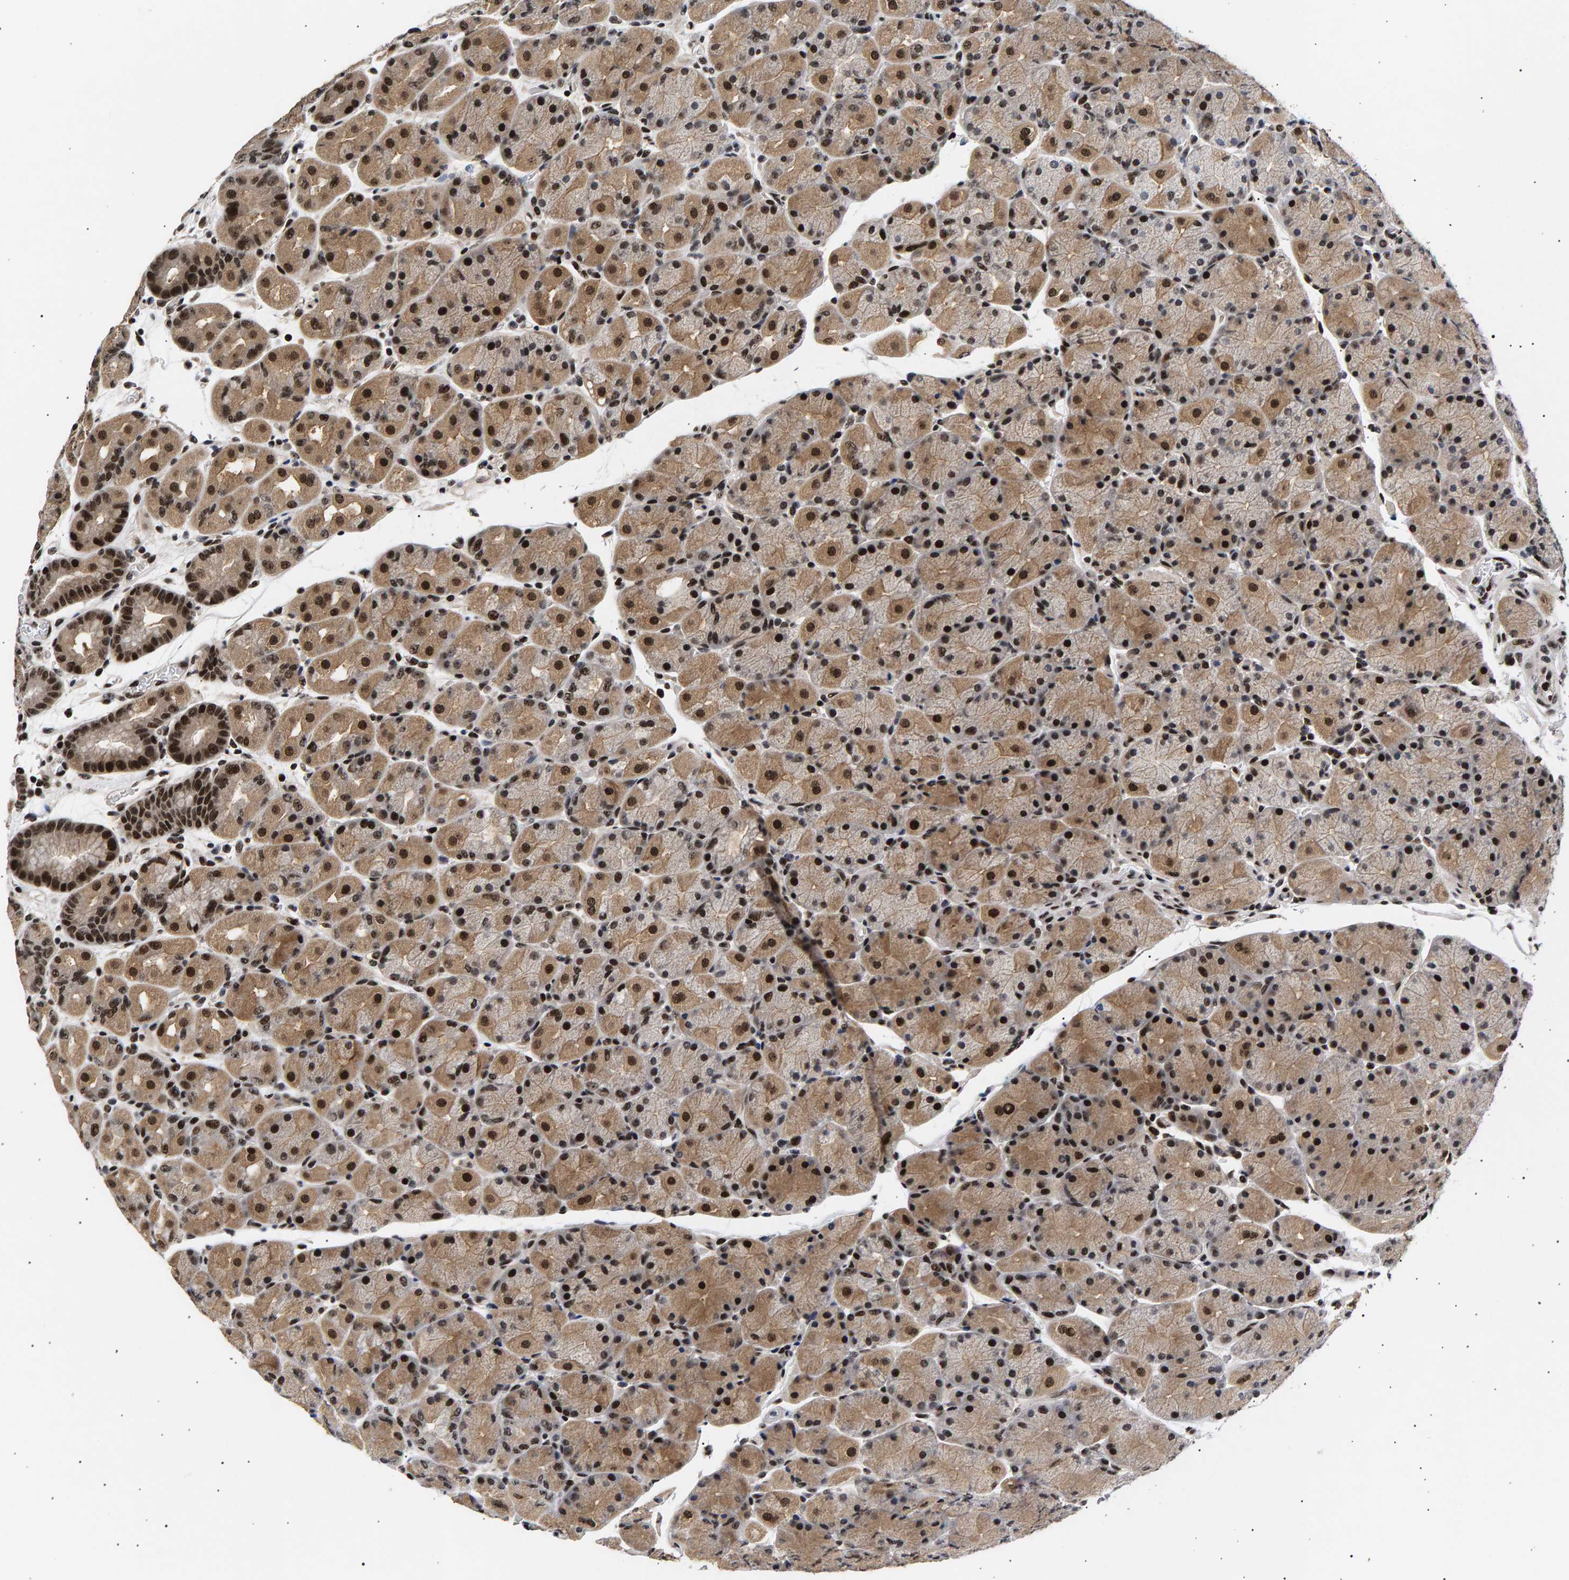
{"staining": {"intensity": "strong", "quantity": ">75%", "location": "cytoplasmic/membranous,nuclear"}, "tissue": "stomach", "cell_type": "Glandular cells", "image_type": "normal", "snomed": [{"axis": "morphology", "description": "Normal tissue, NOS"}, {"axis": "morphology", "description": "Carcinoid, malignant, NOS"}, {"axis": "topography", "description": "Stomach, upper"}], "caption": "Approximately >75% of glandular cells in normal human stomach reveal strong cytoplasmic/membranous,nuclear protein positivity as visualized by brown immunohistochemical staining.", "gene": "ANKRD40", "patient": {"sex": "male", "age": 39}}